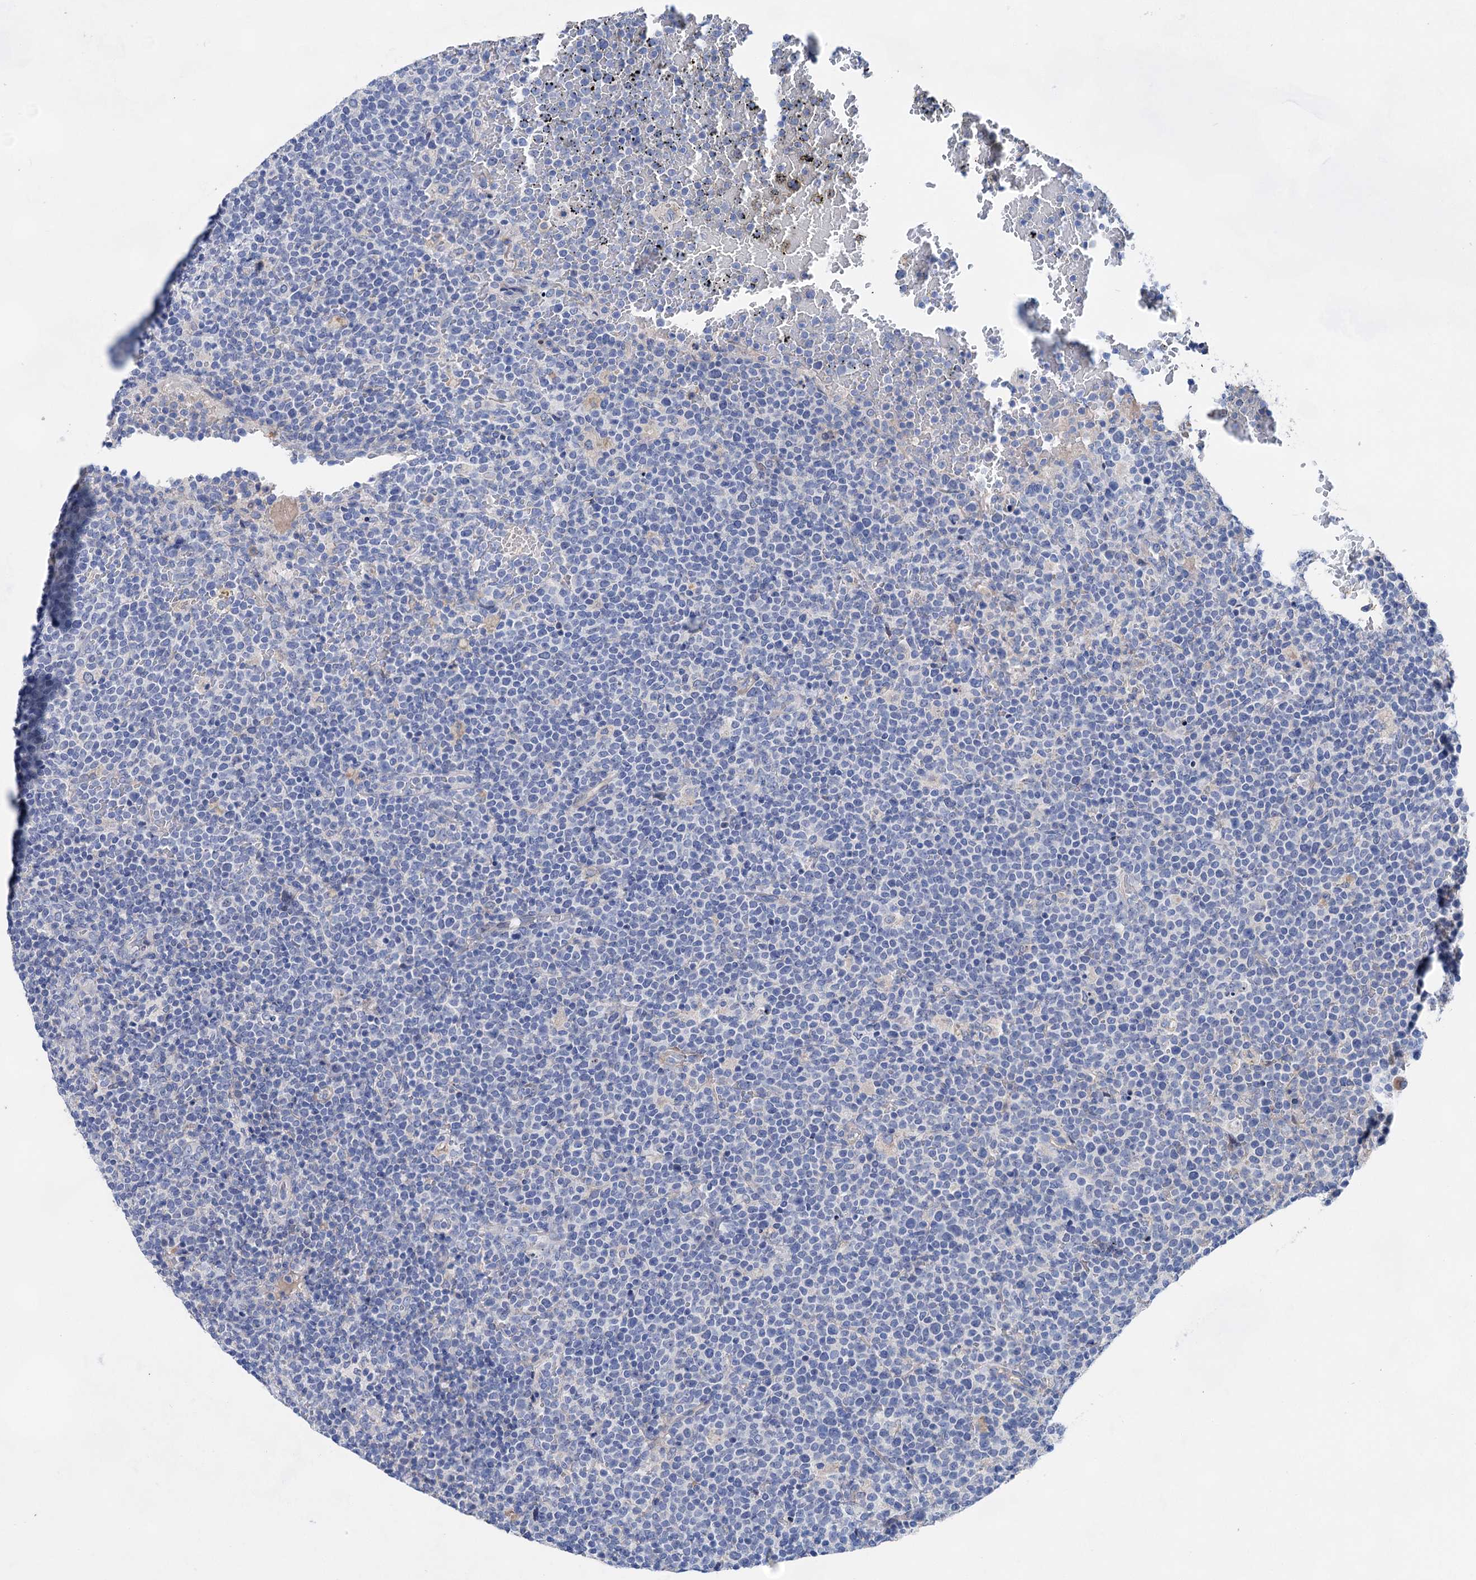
{"staining": {"intensity": "negative", "quantity": "none", "location": "none"}, "tissue": "lymphoma", "cell_type": "Tumor cells", "image_type": "cancer", "snomed": [{"axis": "morphology", "description": "Malignant lymphoma, non-Hodgkin's type, High grade"}, {"axis": "topography", "description": "Lymph node"}], "caption": "Immunohistochemistry (IHC) photomicrograph of neoplastic tissue: human malignant lymphoma, non-Hodgkin's type (high-grade) stained with DAB (3,3'-diaminobenzidine) demonstrates no significant protein staining in tumor cells.", "gene": "GPR155", "patient": {"sex": "male", "age": 61}}